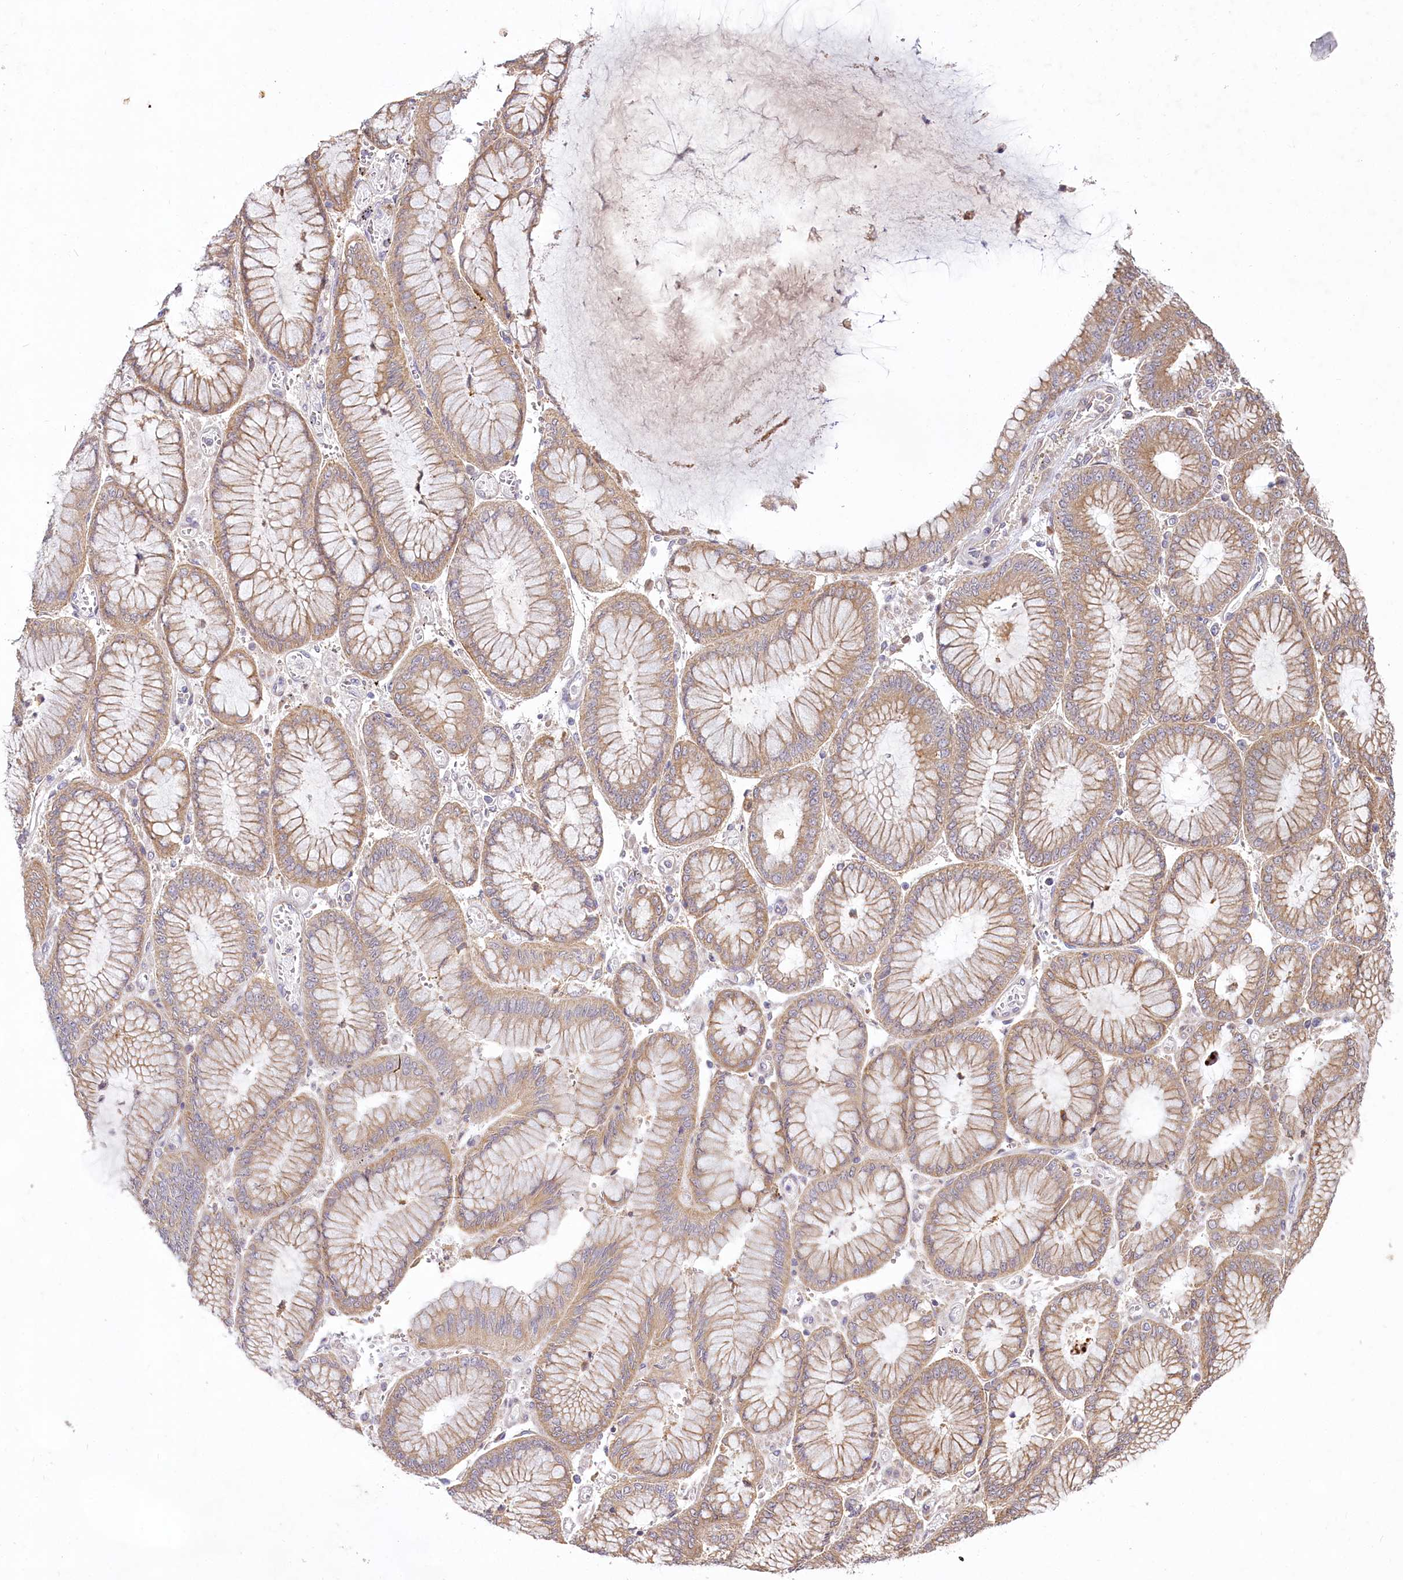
{"staining": {"intensity": "weak", "quantity": ">75%", "location": "cytoplasmic/membranous"}, "tissue": "stomach cancer", "cell_type": "Tumor cells", "image_type": "cancer", "snomed": [{"axis": "morphology", "description": "Adenocarcinoma, NOS"}, {"axis": "topography", "description": "Stomach"}], "caption": "Adenocarcinoma (stomach) was stained to show a protein in brown. There is low levels of weak cytoplasmic/membranous expression in approximately >75% of tumor cells.", "gene": "PYROXD1", "patient": {"sex": "male", "age": 76}}